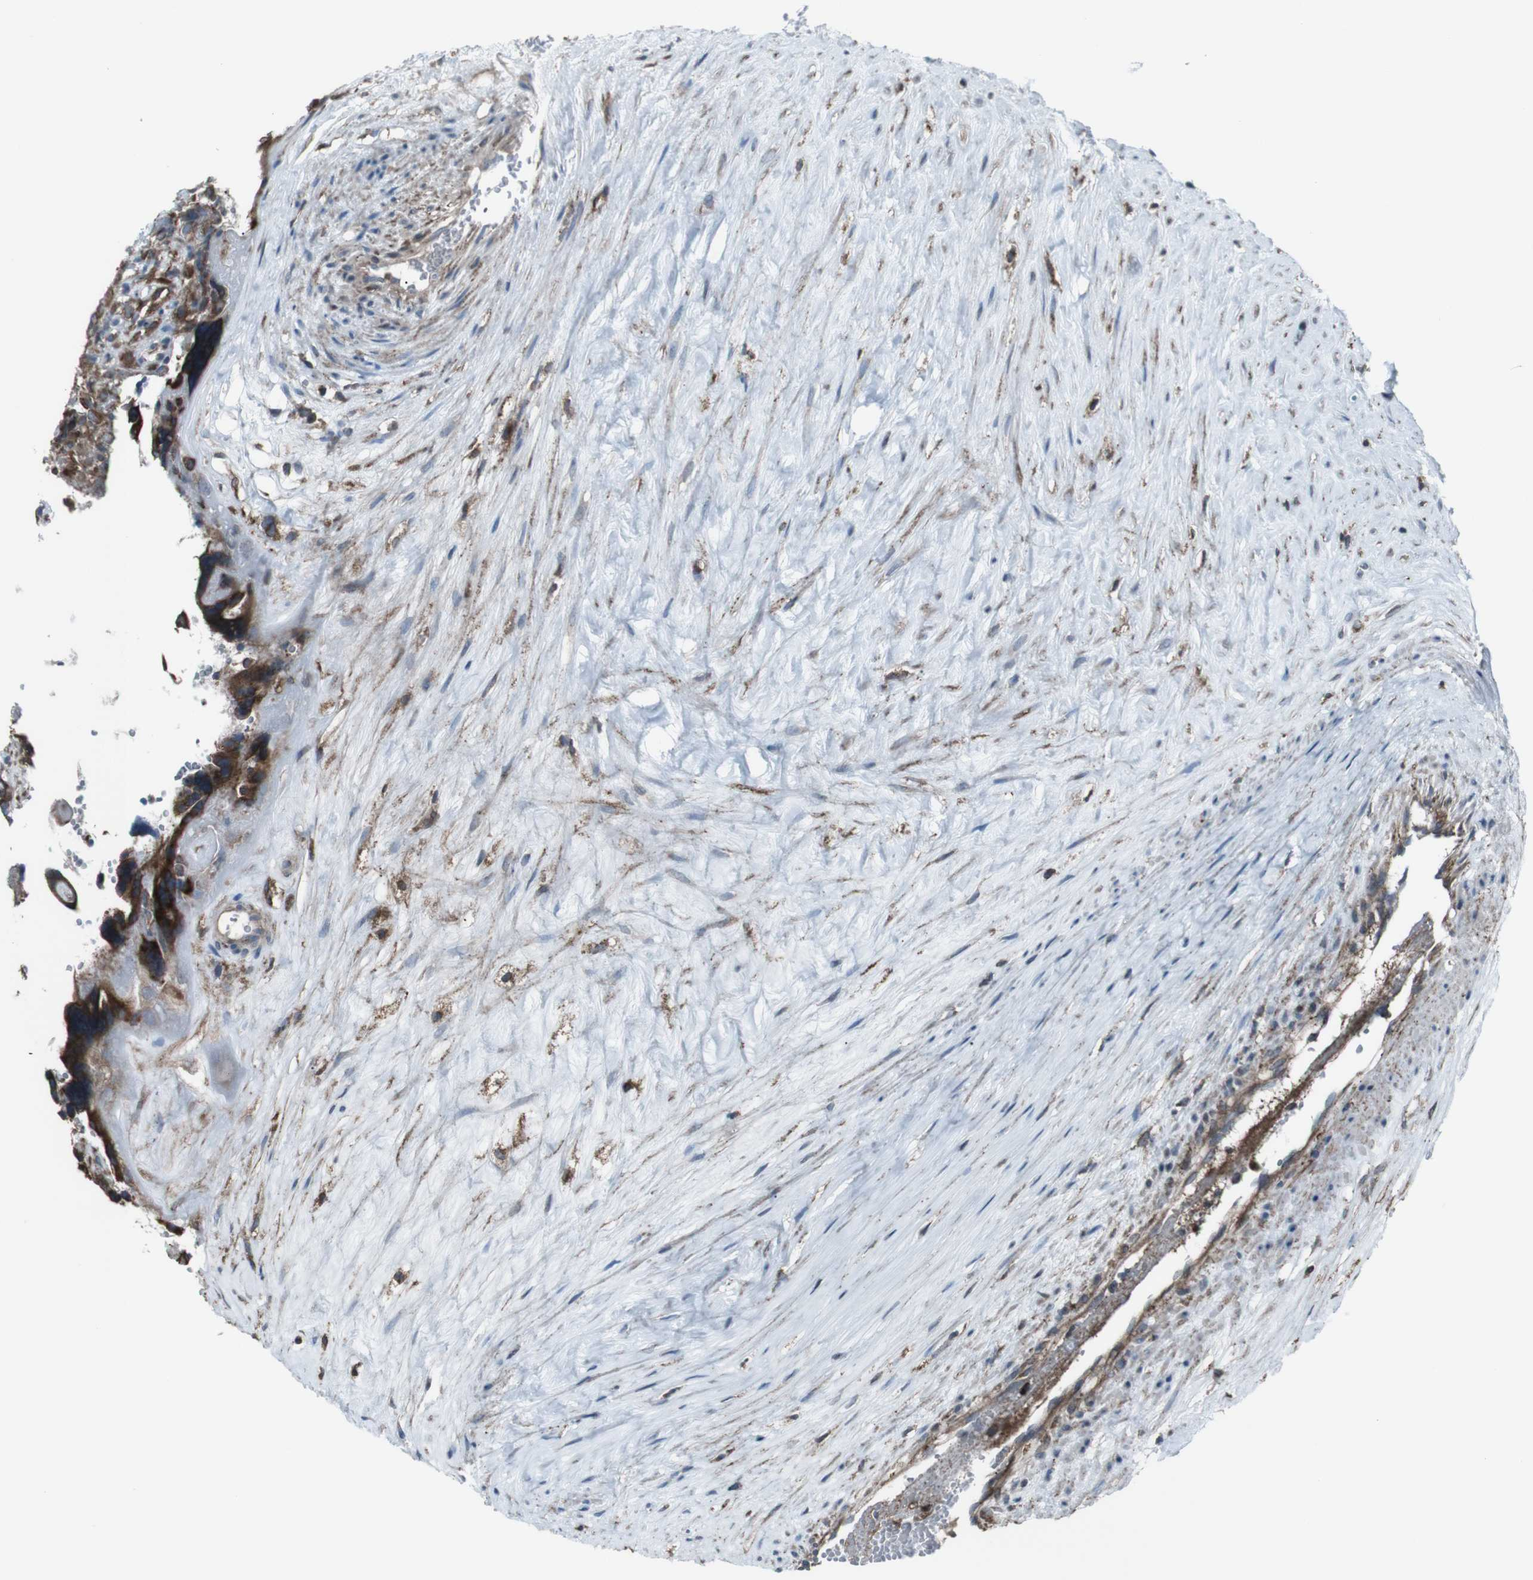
{"staining": {"intensity": "strong", "quantity": ">75%", "location": "cytoplasmic/membranous"}, "tissue": "placenta", "cell_type": "Trophoblastic cells", "image_type": "normal", "snomed": [{"axis": "morphology", "description": "Normal tissue, NOS"}, {"axis": "topography", "description": "Placenta"}], "caption": "Immunohistochemical staining of benign human placenta demonstrates >75% levels of strong cytoplasmic/membranous protein positivity in about >75% of trophoblastic cells.", "gene": "LNPK", "patient": {"sex": "female", "age": 30}}